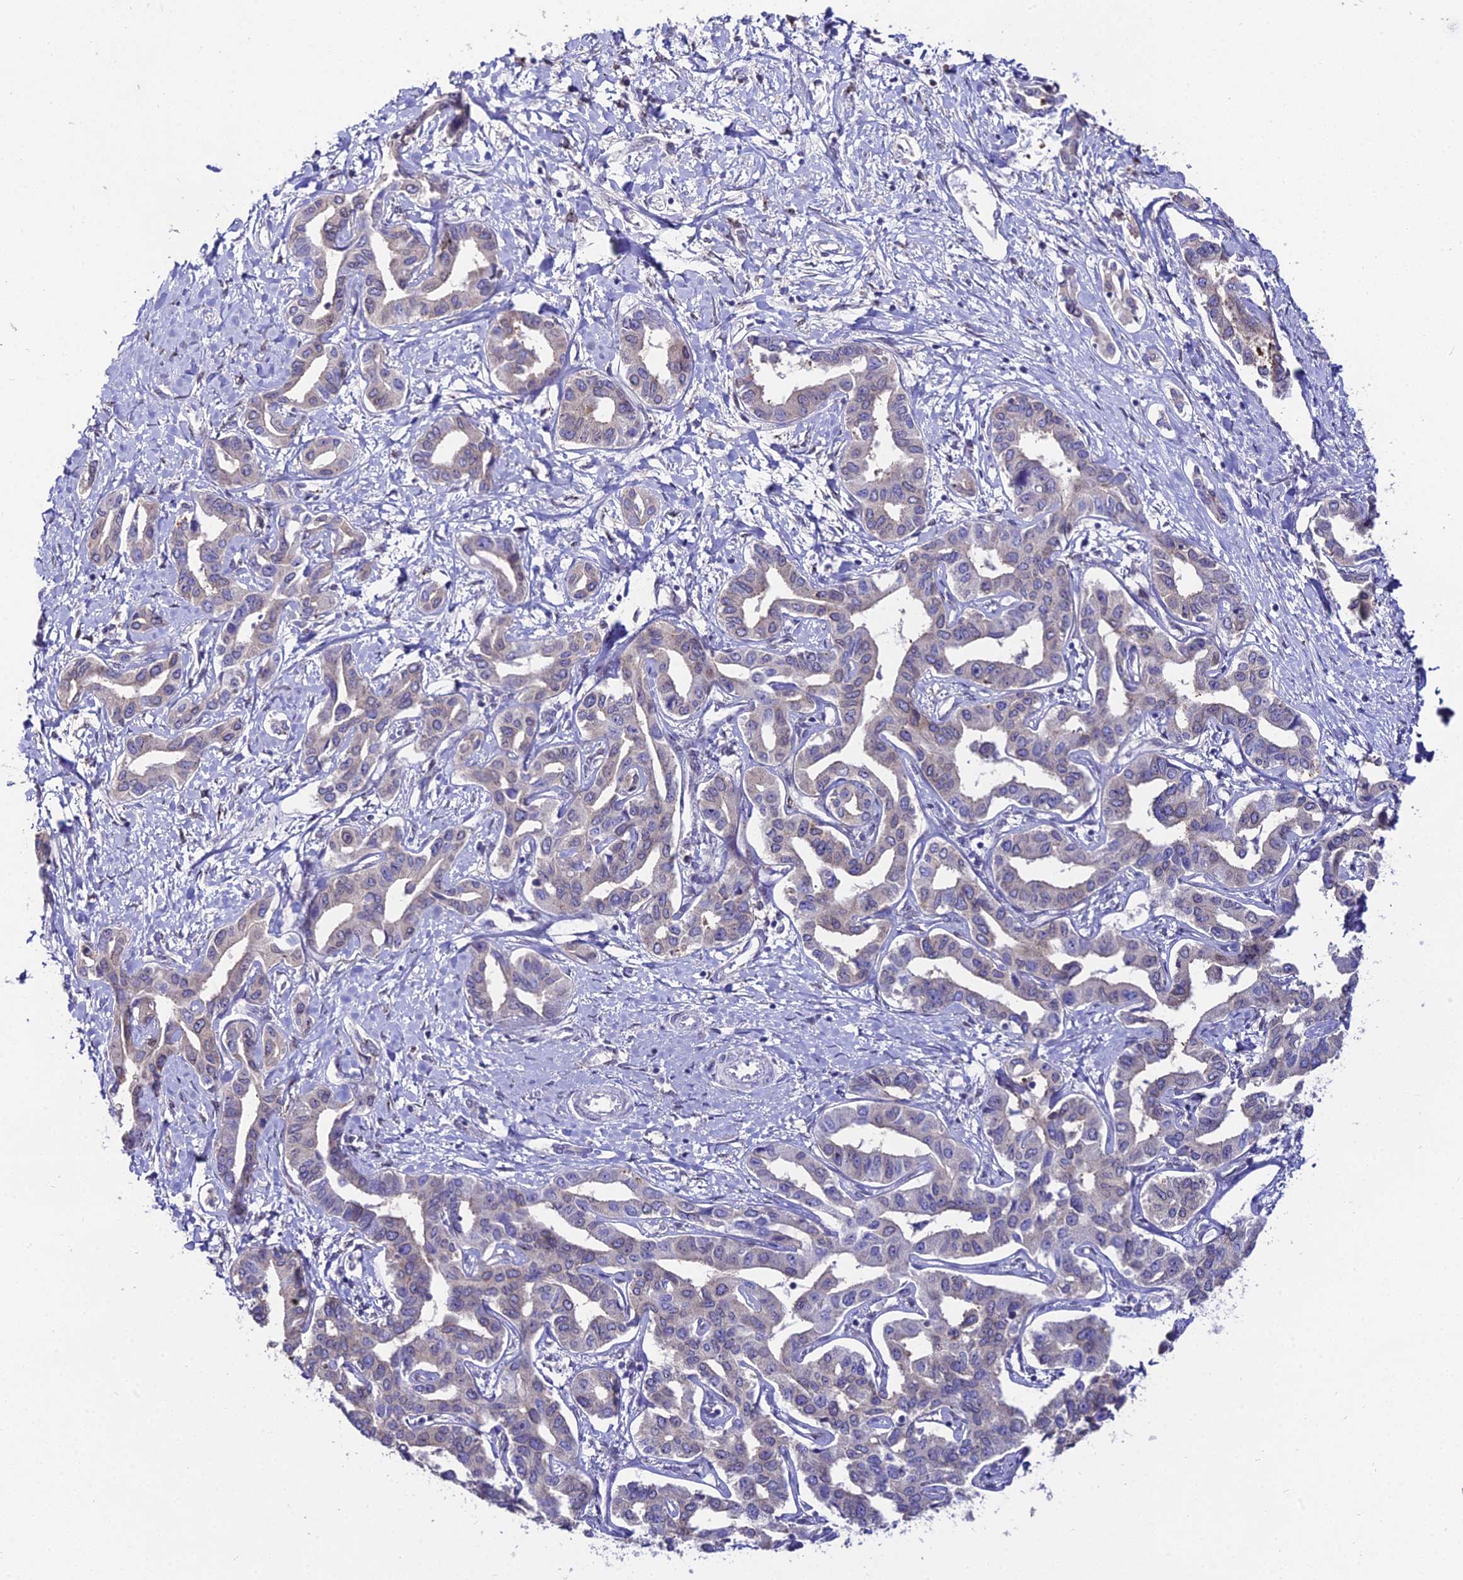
{"staining": {"intensity": "negative", "quantity": "none", "location": "none"}, "tissue": "liver cancer", "cell_type": "Tumor cells", "image_type": "cancer", "snomed": [{"axis": "morphology", "description": "Cholangiocarcinoma"}, {"axis": "topography", "description": "Liver"}], "caption": "High magnification brightfield microscopy of liver cancer (cholangiocarcinoma) stained with DAB (brown) and counterstained with hematoxylin (blue): tumor cells show no significant staining.", "gene": "DDX19A", "patient": {"sex": "male", "age": 59}}